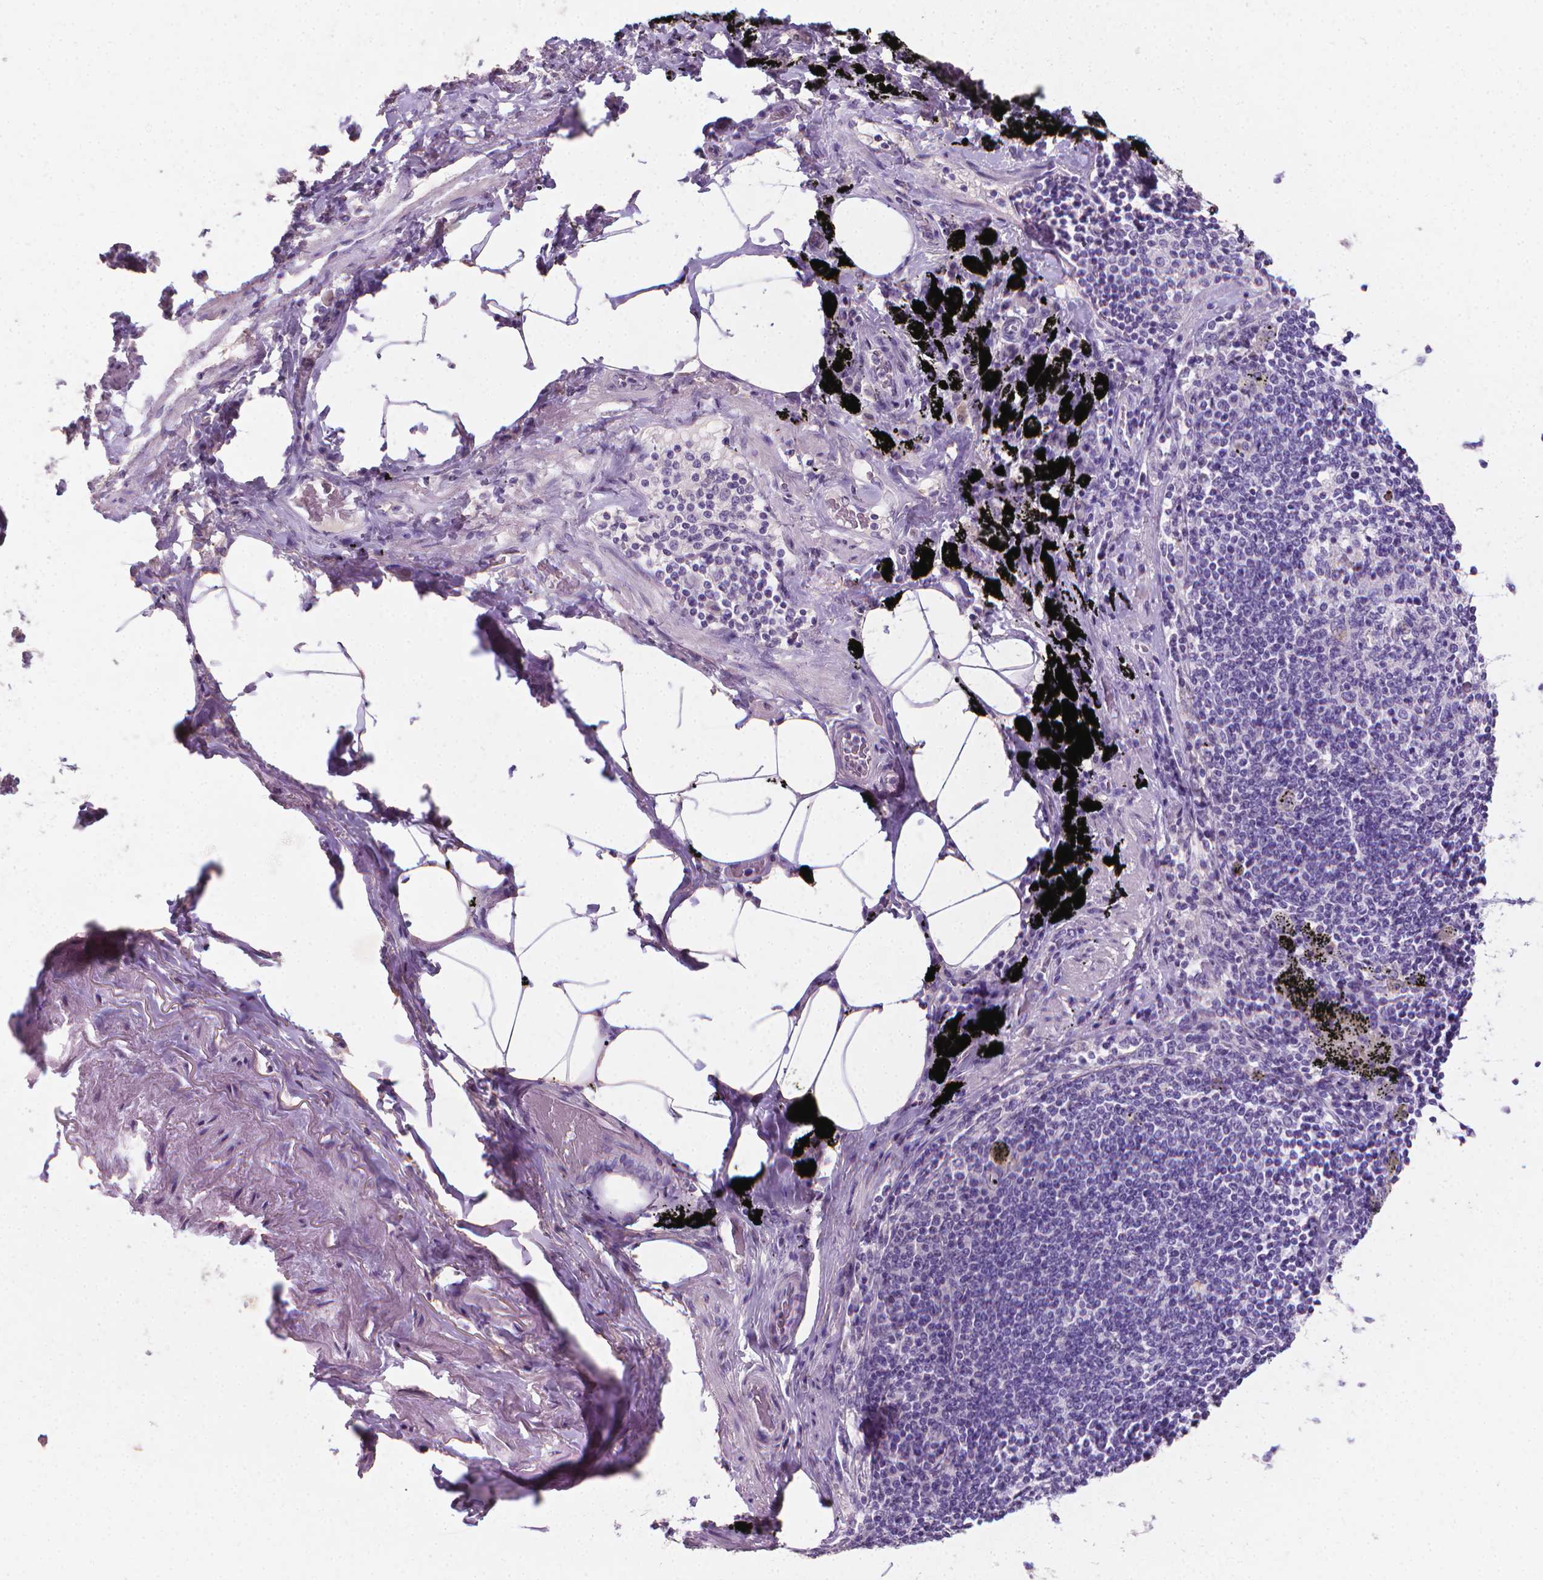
{"staining": {"intensity": "negative", "quantity": "none", "location": "none"}, "tissue": "adipose tissue", "cell_type": "Adipocytes", "image_type": "normal", "snomed": [{"axis": "morphology", "description": "Normal tissue, NOS"}, {"axis": "topography", "description": "Bronchus"}, {"axis": "topography", "description": "Lung"}], "caption": "Photomicrograph shows no protein staining in adipocytes of unremarkable adipose tissue. The staining was performed using DAB to visualize the protein expression in brown, while the nuclei were stained in blue with hematoxylin (Magnification: 20x).", "gene": "XPNPEP2", "patient": {"sex": "female", "age": 57}}